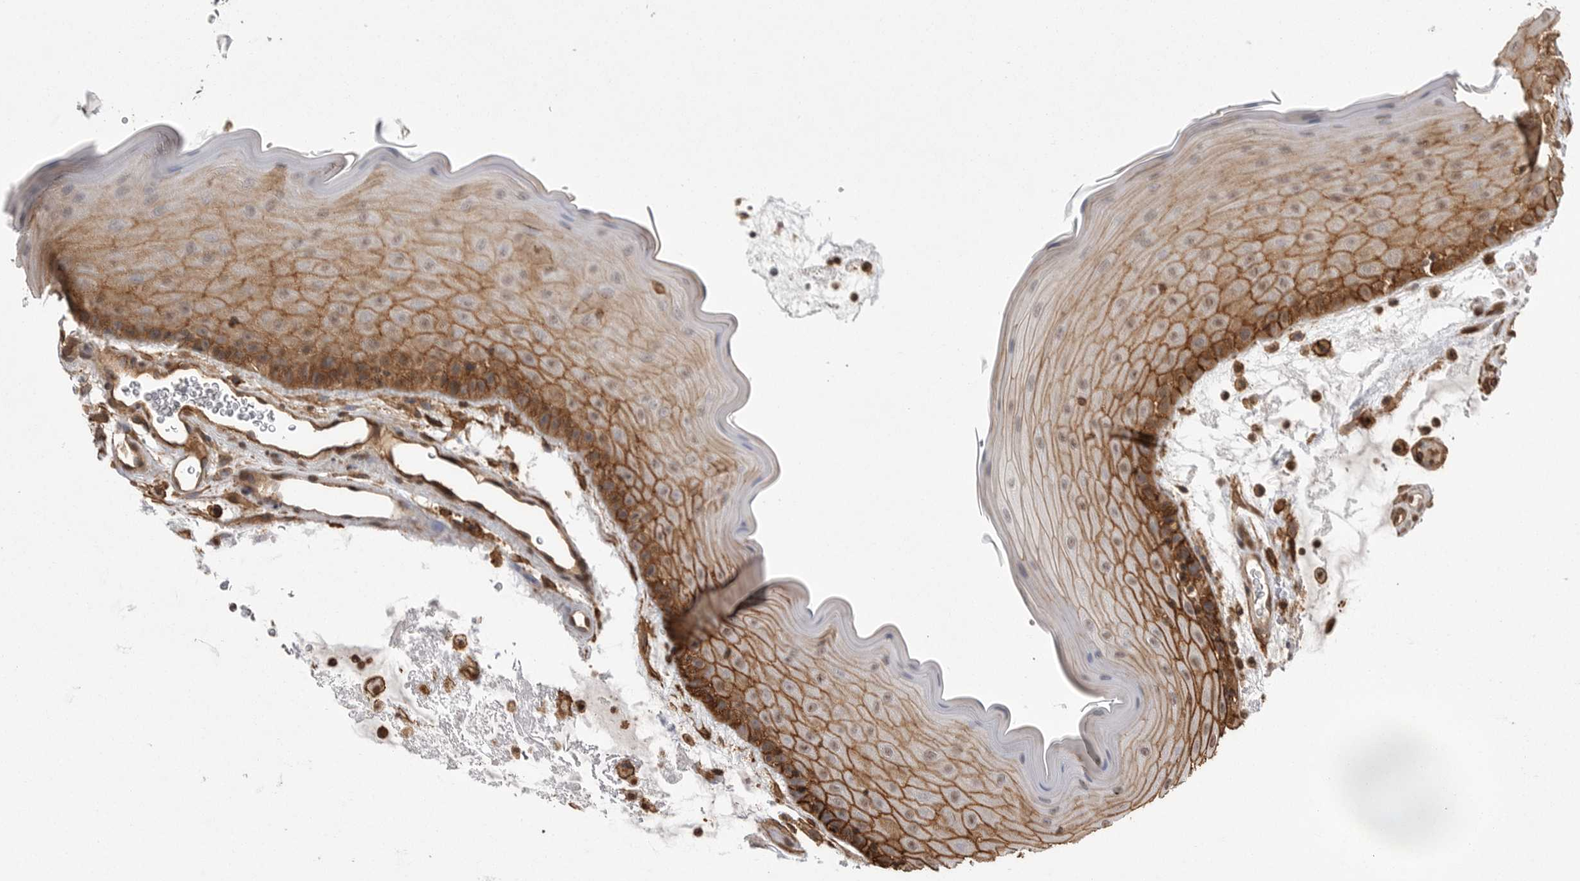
{"staining": {"intensity": "moderate", "quantity": ">75%", "location": "cytoplasmic/membranous"}, "tissue": "oral mucosa", "cell_type": "Squamous epithelial cells", "image_type": "normal", "snomed": [{"axis": "morphology", "description": "Normal tissue, NOS"}, {"axis": "topography", "description": "Oral tissue"}], "caption": "A high-resolution photomicrograph shows immunohistochemistry staining of normal oral mucosa, which displays moderate cytoplasmic/membranous positivity in approximately >75% of squamous epithelial cells.", "gene": "NECTIN1", "patient": {"sex": "male", "age": 13}}